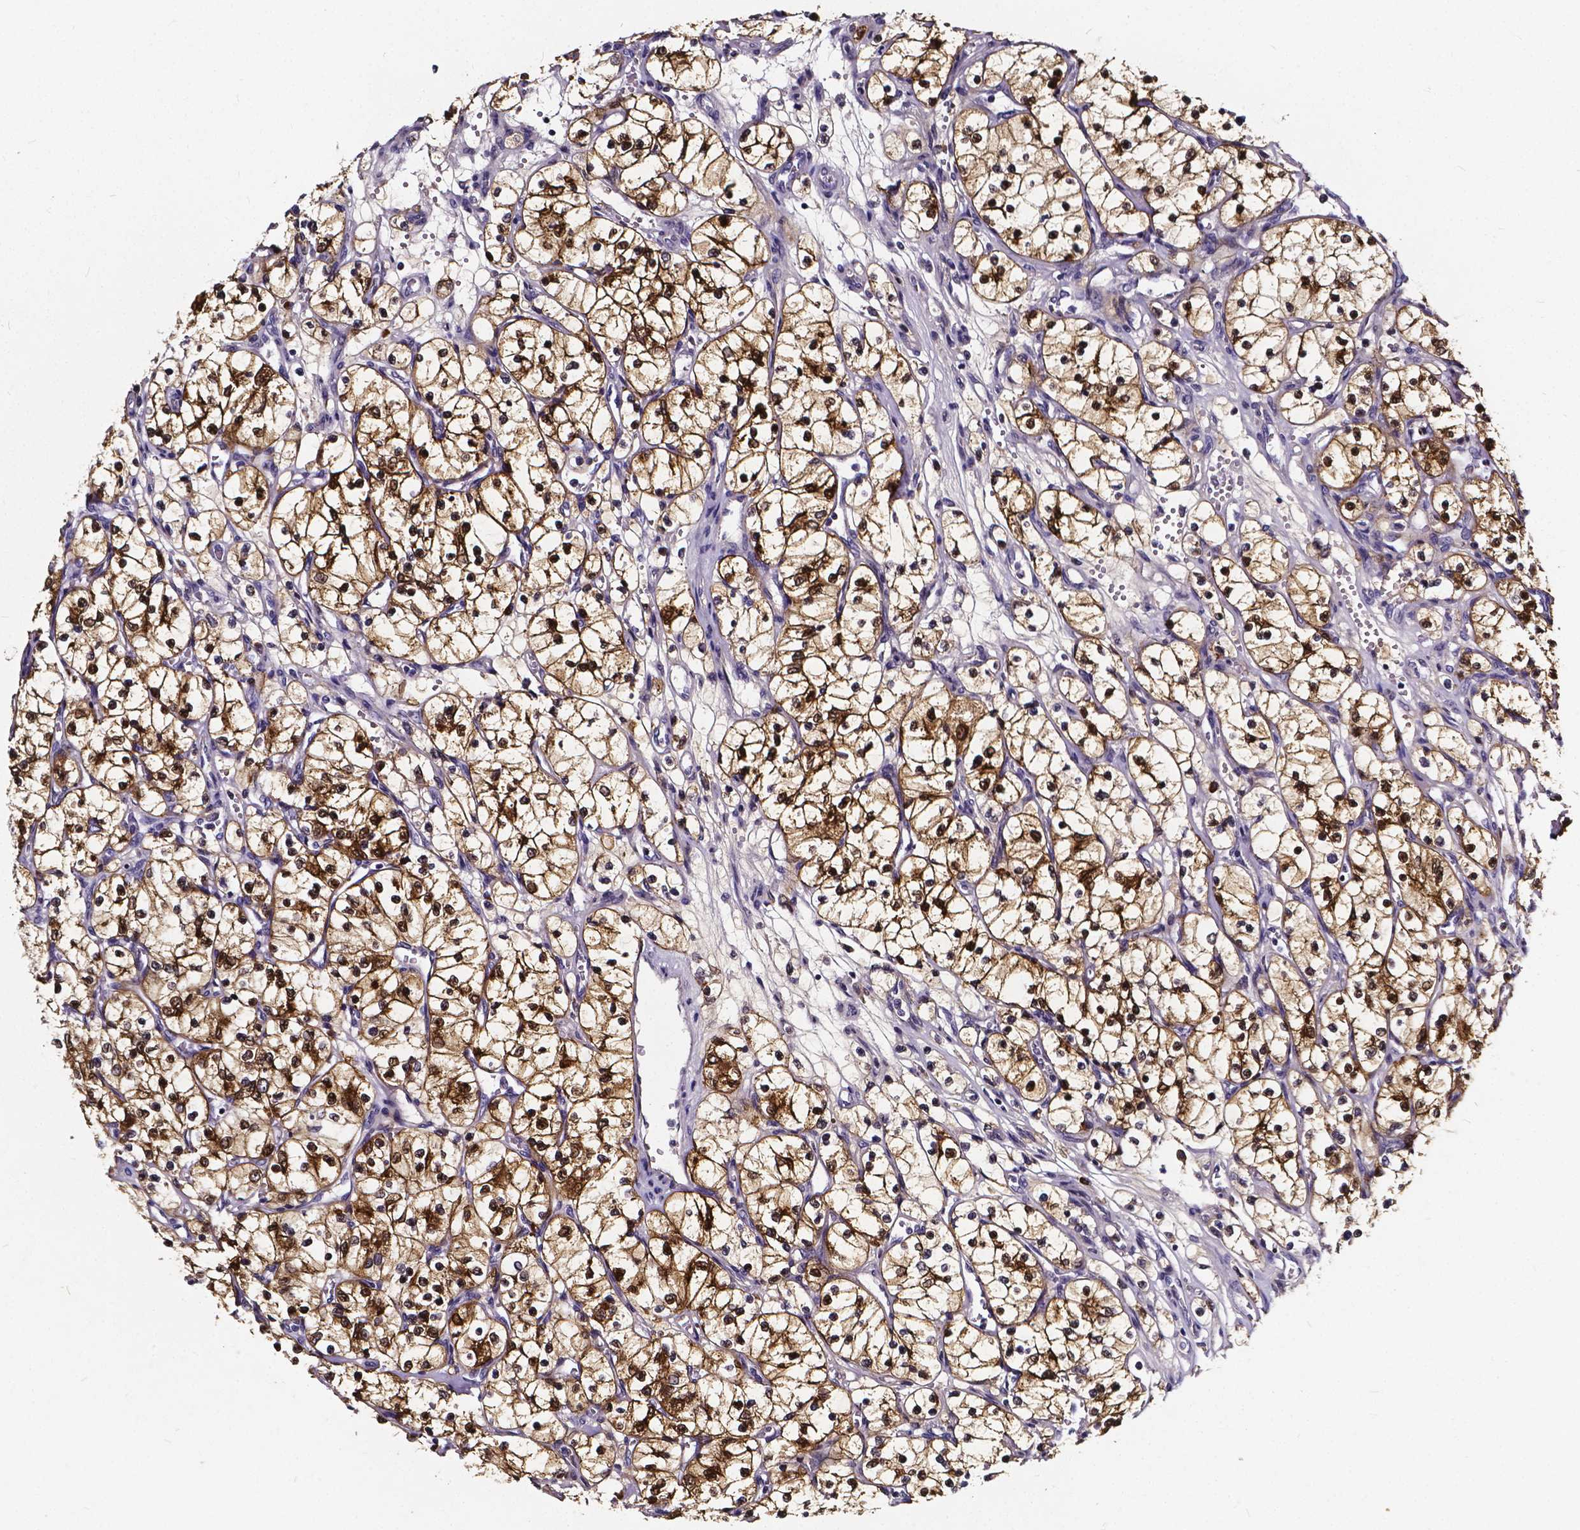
{"staining": {"intensity": "strong", "quantity": ">75%", "location": "cytoplasmic/membranous,nuclear"}, "tissue": "renal cancer", "cell_type": "Tumor cells", "image_type": "cancer", "snomed": [{"axis": "morphology", "description": "Adenocarcinoma, NOS"}, {"axis": "topography", "description": "Kidney"}], "caption": "Renal cancer (adenocarcinoma) stained with a protein marker exhibits strong staining in tumor cells.", "gene": "SOWAHA", "patient": {"sex": "female", "age": 69}}